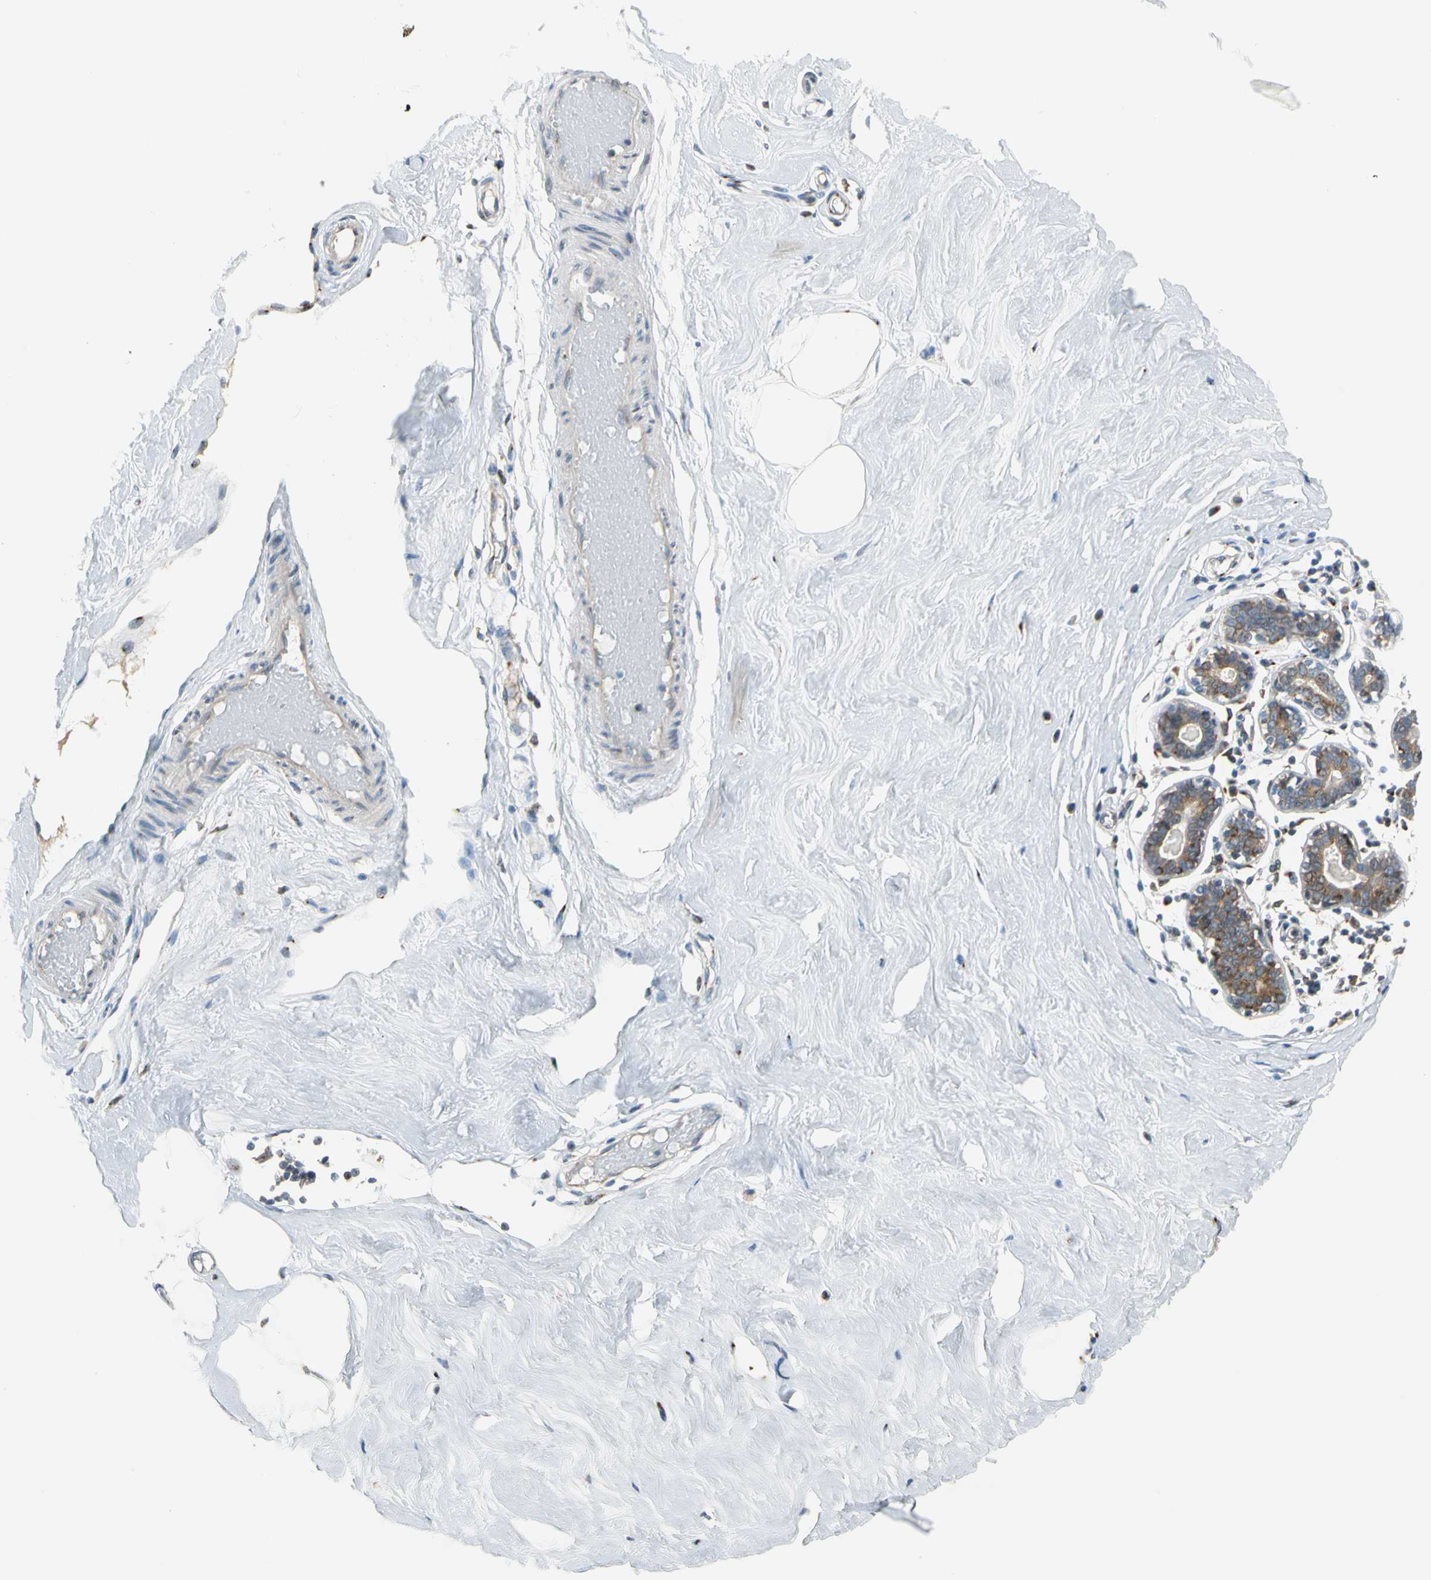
{"staining": {"intensity": "negative", "quantity": "none", "location": "none"}, "tissue": "adipose tissue", "cell_type": "Adipocytes", "image_type": "normal", "snomed": [{"axis": "morphology", "description": "Normal tissue, NOS"}, {"axis": "topography", "description": "Breast"}], "caption": "Protein analysis of normal adipose tissue demonstrates no significant expression in adipocytes.", "gene": "NUCB1", "patient": {"sex": "female", "age": 44}}